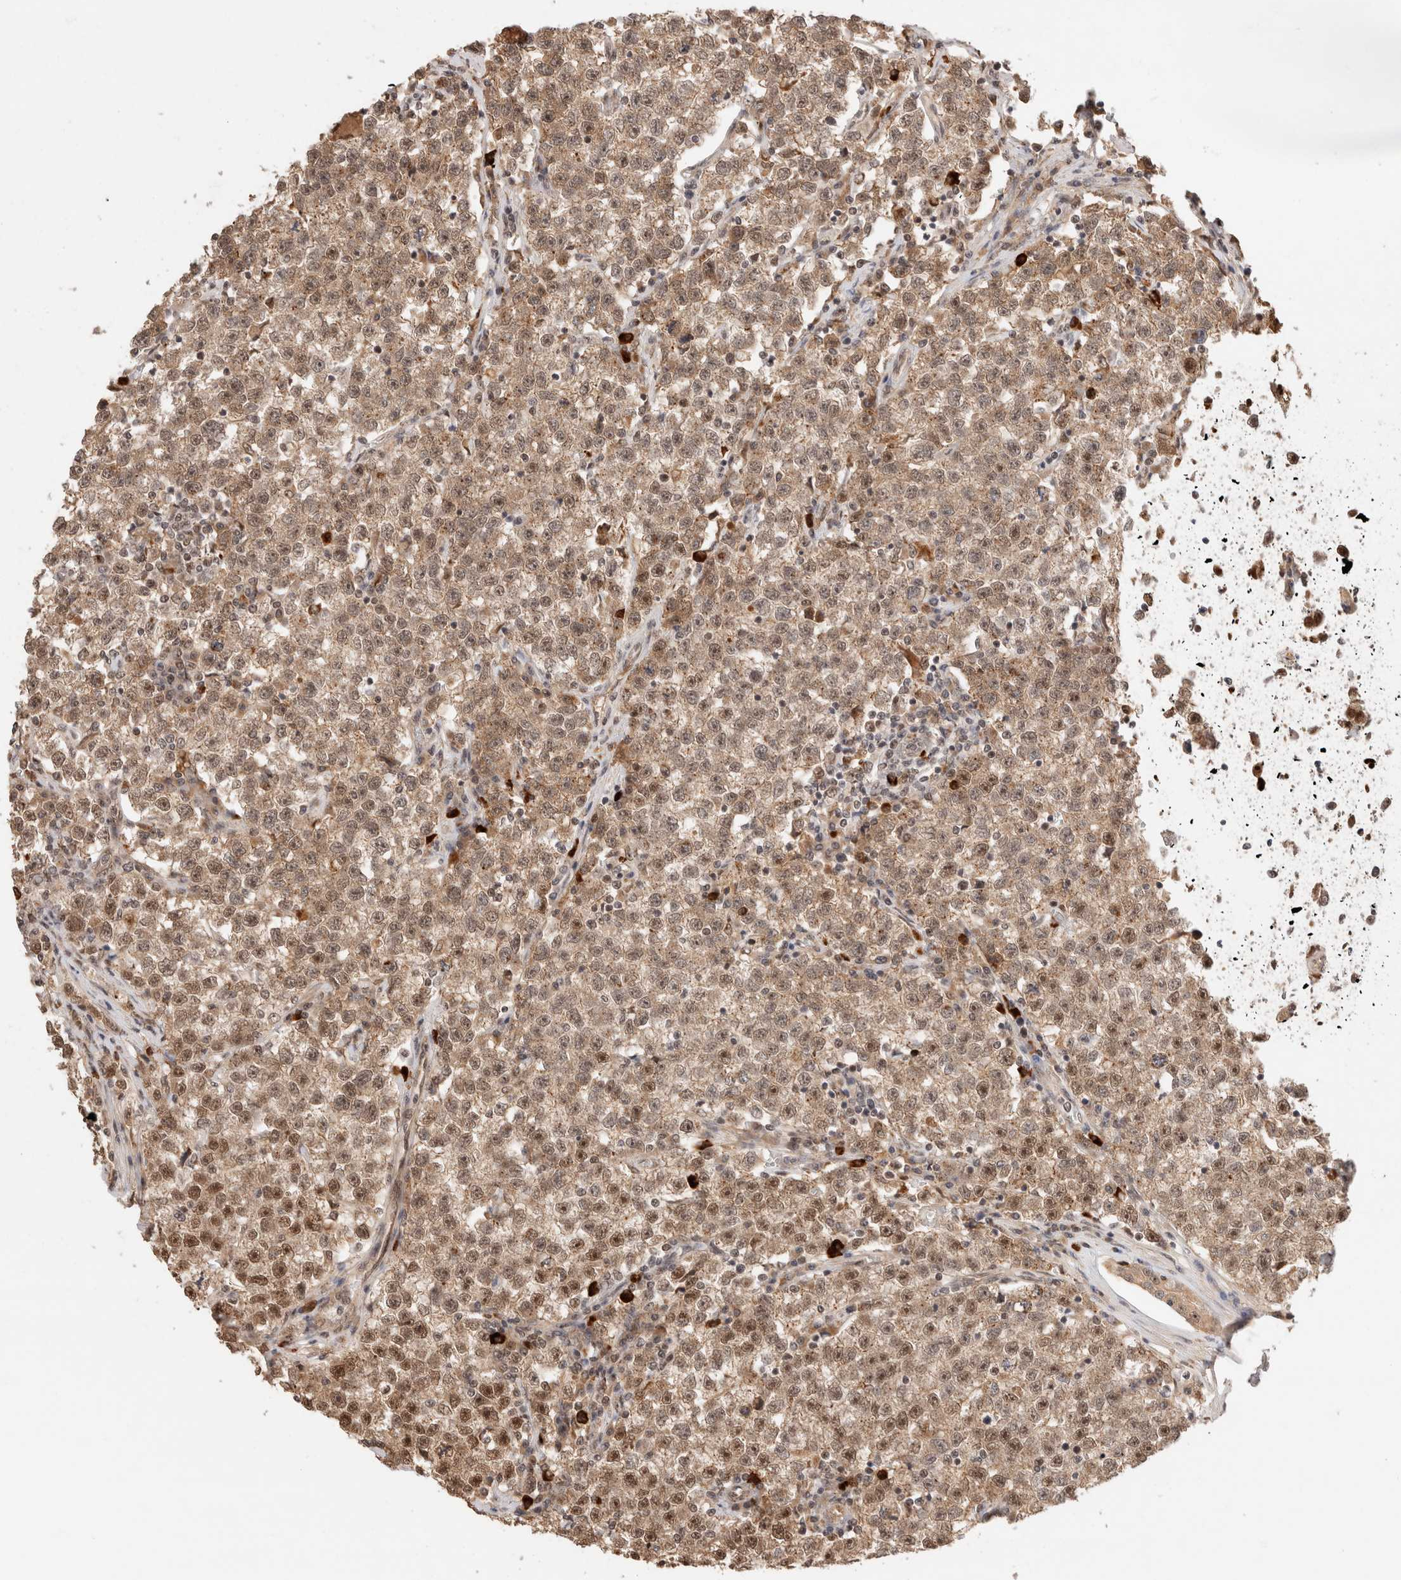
{"staining": {"intensity": "moderate", "quantity": ">75%", "location": "cytoplasmic/membranous,nuclear"}, "tissue": "testis cancer", "cell_type": "Tumor cells", "image_type": "cancer", "snomed": [{"axis": "morphology", "description": "Seminoma, NOS"}, {"axis": "topography", "description": "Testis"}], "caption": "IHC (DAB) staining of seminoma (testis) shows moderate cytoplasmic/membranous and nuclear protein expression in about >75% of tumor cells. (DAB IHC with brightfield microscopy, high magnification).", "gene": "MPHOSPH6", "patient": {"sex": "male", "age": 22}}